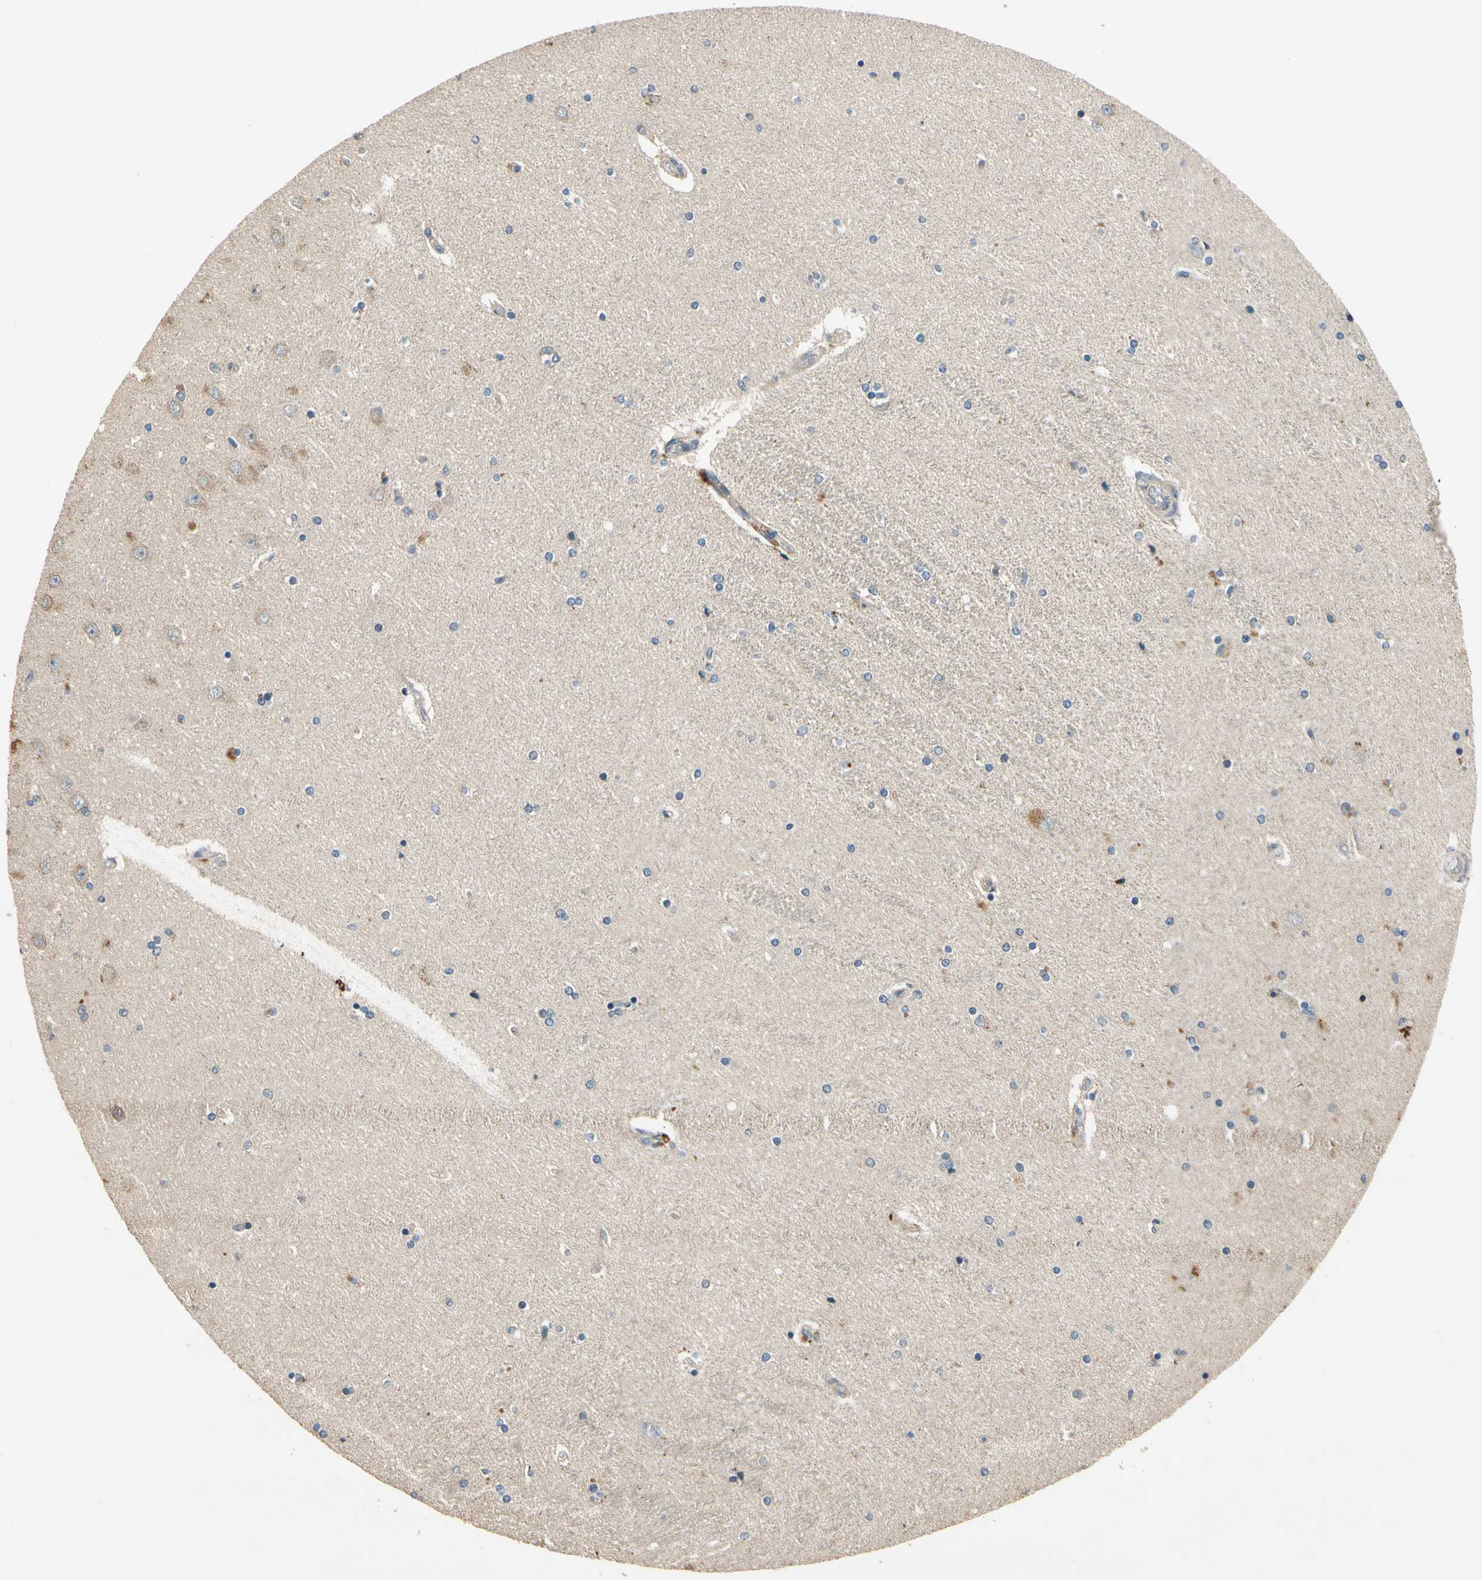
{"staining": {"intensity": "negative", "quantity": "none", "location": "none"}, "tissue": "hippocampus", "cell_type": "Glial cells", "image_type": "normal", "snomed": [{"axis": "morphology", "description": "Normal tissue, NOS"}, {"axis": "topography", "description": "Hippocampus"}], "caption": "Hippocampus stained for a protein using immunohistochemistry (IHC) demonstrates no positivity glial cells.", "gene": "ALKBH3", "patient": {"sex": "female", "age": 54}}